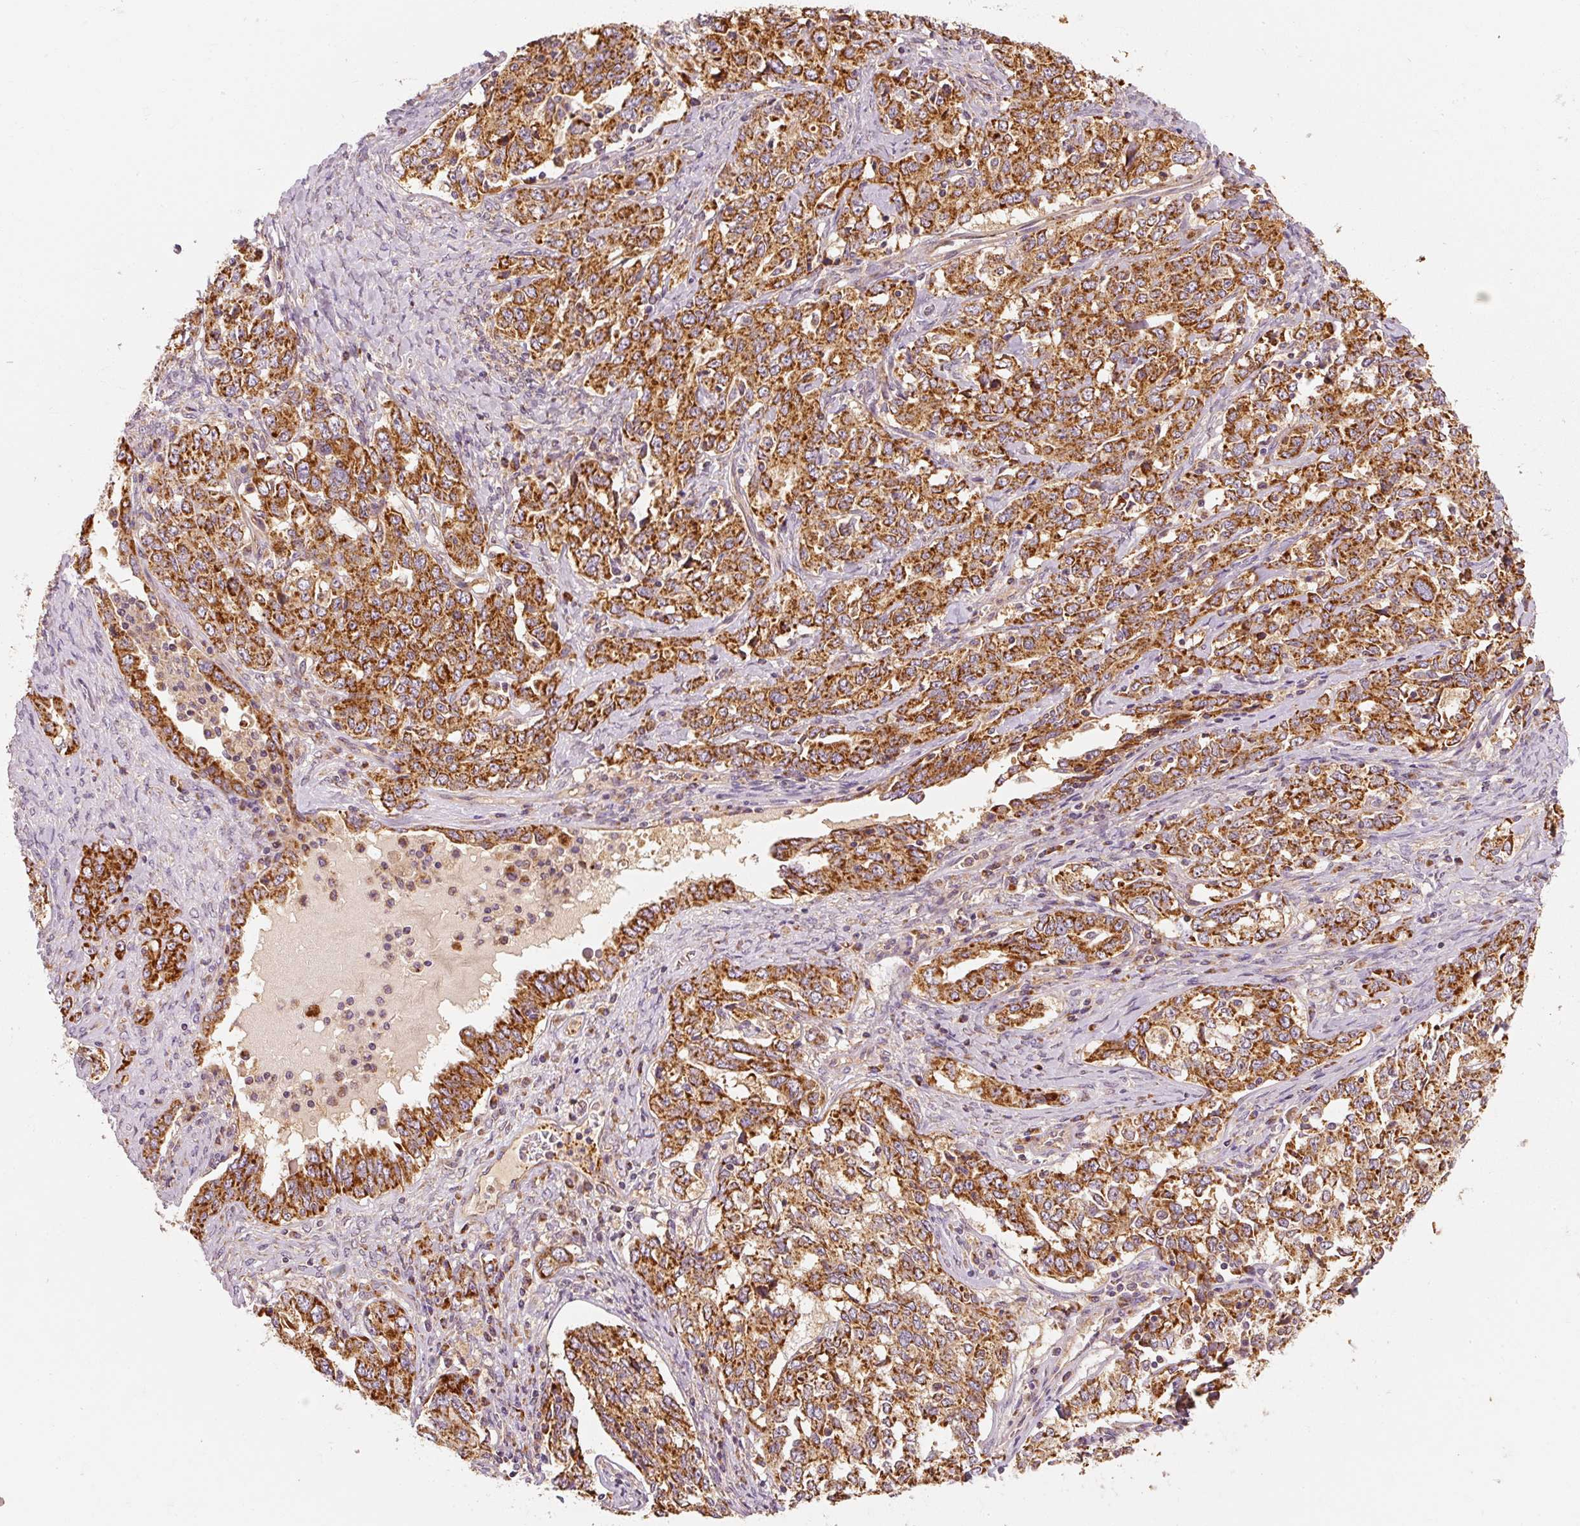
{"staining": {"intensity": "strong", "quantity": ">75%", "location": "cytoplasmic/membranous"}, "tissue": "ovarian cancer", "cell_type": "Tumor cells", "image_type": "cancer", "snomed": [{"axis": "morphology", "description": "Carcinoma, endometroid"}, {"axis": "topography", "description": "Ovary"}], "caption": "Strong cytoplasmic/membranous protein staining is present in about >75% of tumor cells in ovarian endometroid carcinoma.", "gene": "TOMM40", "patient": {"sex": "female", "age": 62}}